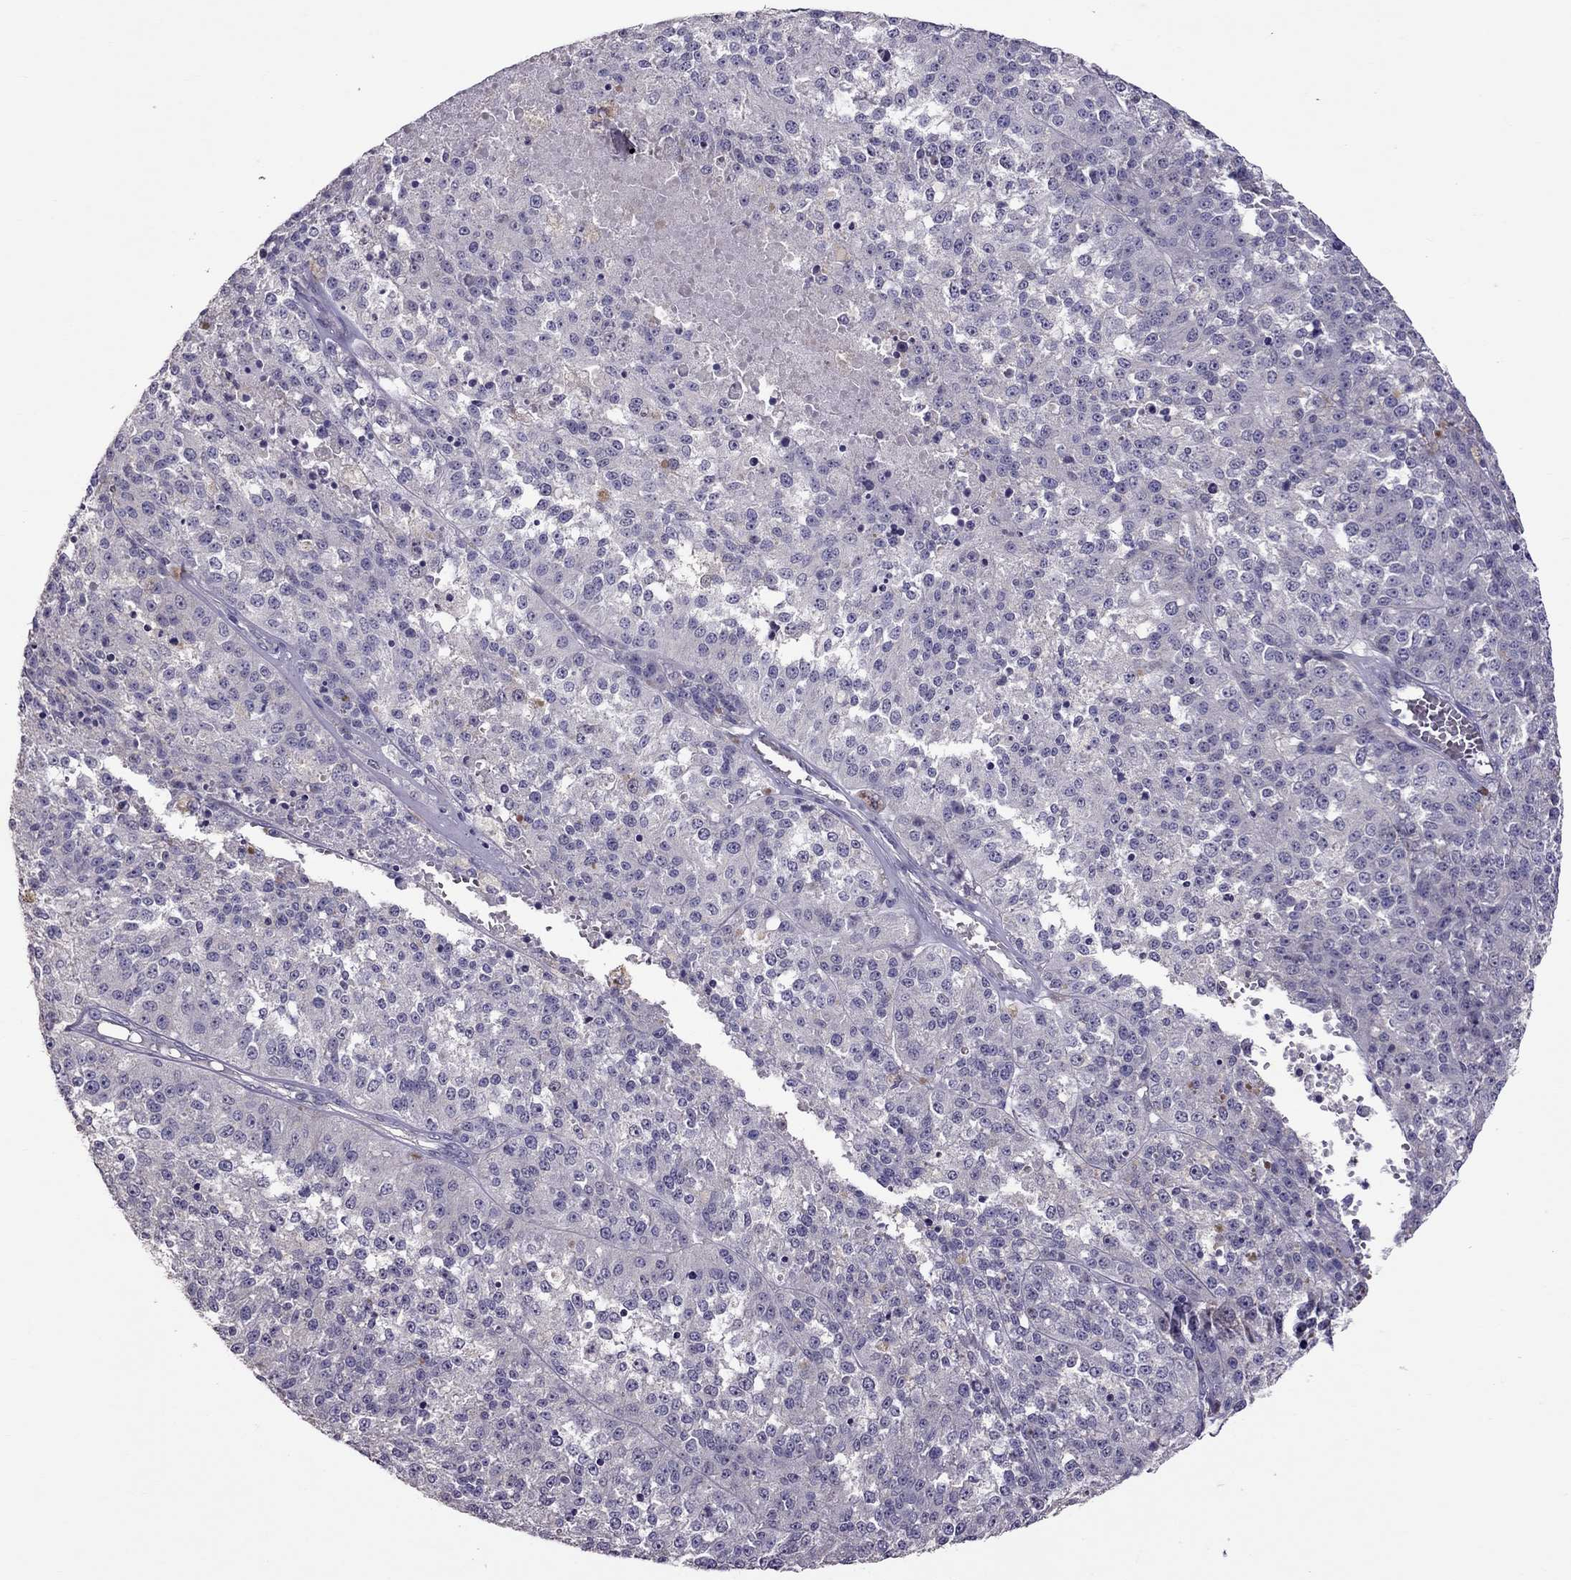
{"staining": {"intensity": "negative", "quantity": "none", "location": "none"}, "tissue": "melanoma", "cell_type": "Tumor cells", "image_type": "cancer", "snomed": [{"axis": "morphology", "description": "Malignant melanoma, Metastatic site"}, {"axis": "topography", "description": "Lymph node"}], "caption": "IHC micrograph of human melanoma stained for a protein (brown), which exhibits no positivity in tumor cells. (Immunohistochemistry (ihc), brightfield microscopy, high magnification).", "gene": "LRRC46", "patient": {"sex": "female", "age": 64}}